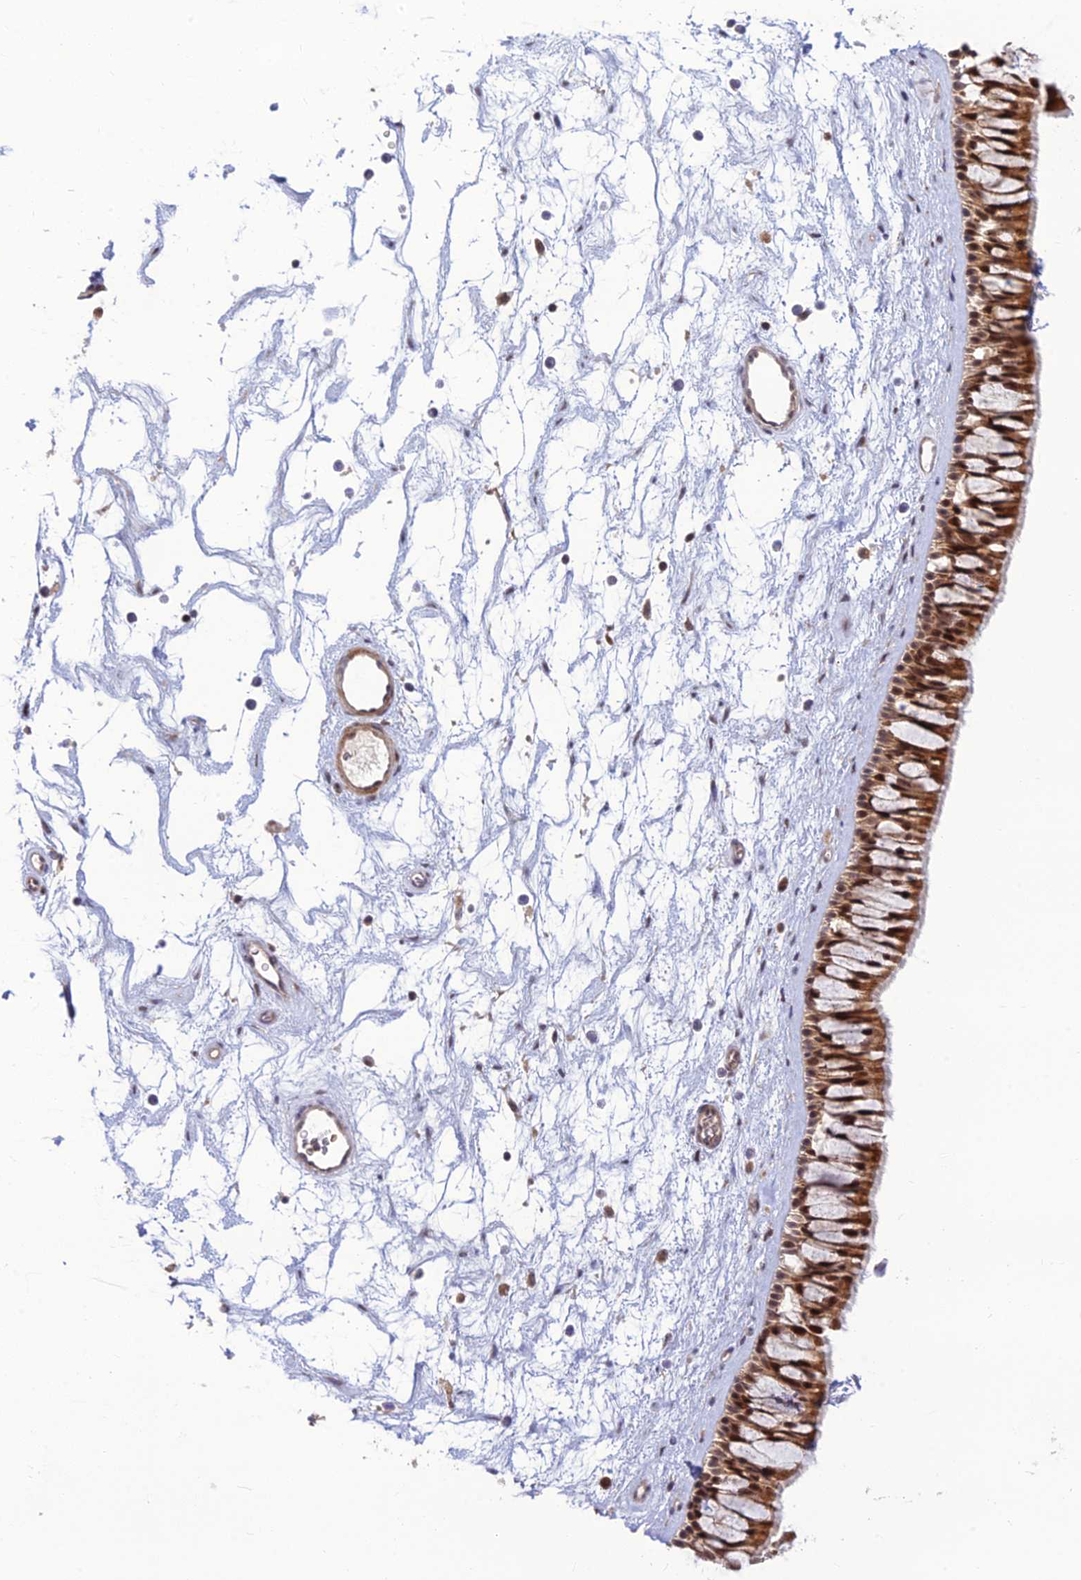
{"staining": {"intensity": "moderate", "quantity": ">75%", "location": "cytoplasmic/membranous,nuclear"}, "tissue": "nasopharynx", "cell_type": "Respiratory epithelial cells", "image_type": "normal", "snomed": [{"axis": "morphology", "description": "Normal tissue, NOS"}, {"axis": "topography", "description": "Nasopharynx"}], "caption": "Protein staining of benign nasopharynx displays moderate cytoplasmic/membranous,nuclear expression in about >75% of respiratory epithelial cells. (Brightfield microscopy of DAB IHC at high magnification).", "gene": "ASPDH", "patient": {"sex": "male", "age": 64}}